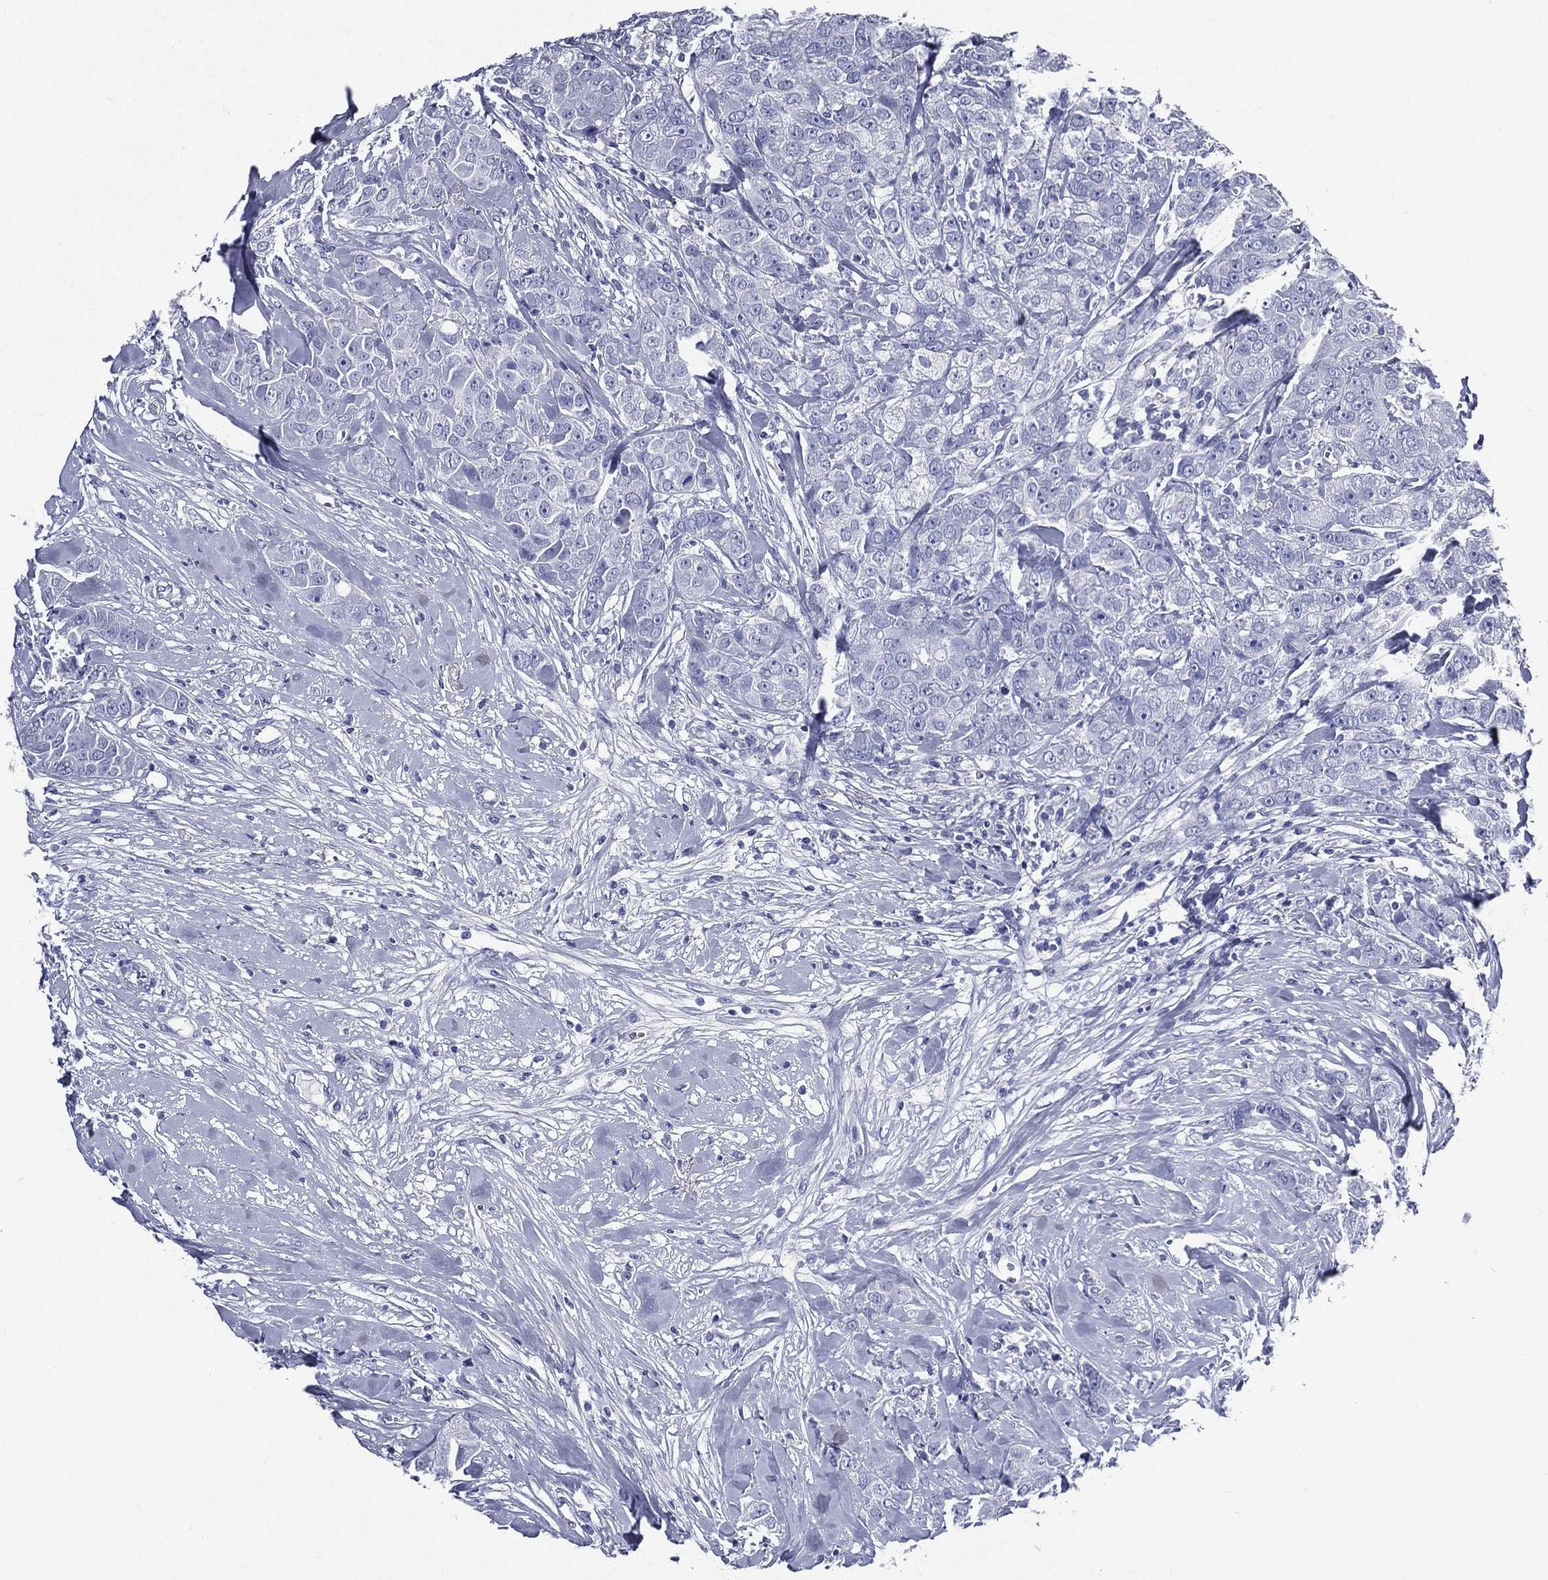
{"staining": {"intensity": "negative", "quantity": "none", "location": "none"}, "tissue": "breast cancer", "cell_type": "Tumor cells", "image_type": "cancer", "snomed": [{"axis": "morphology", "description": "Duct carcinoma"}, {"axis": "topography", "description": "Breast"}], "caption": "Immunohistochemistry of human infiltrating ductal carcinoma (breast) displays no positivity in tumor cells.", "gene": "DPYS", "patient": {"sex": "female", "age": 43}}